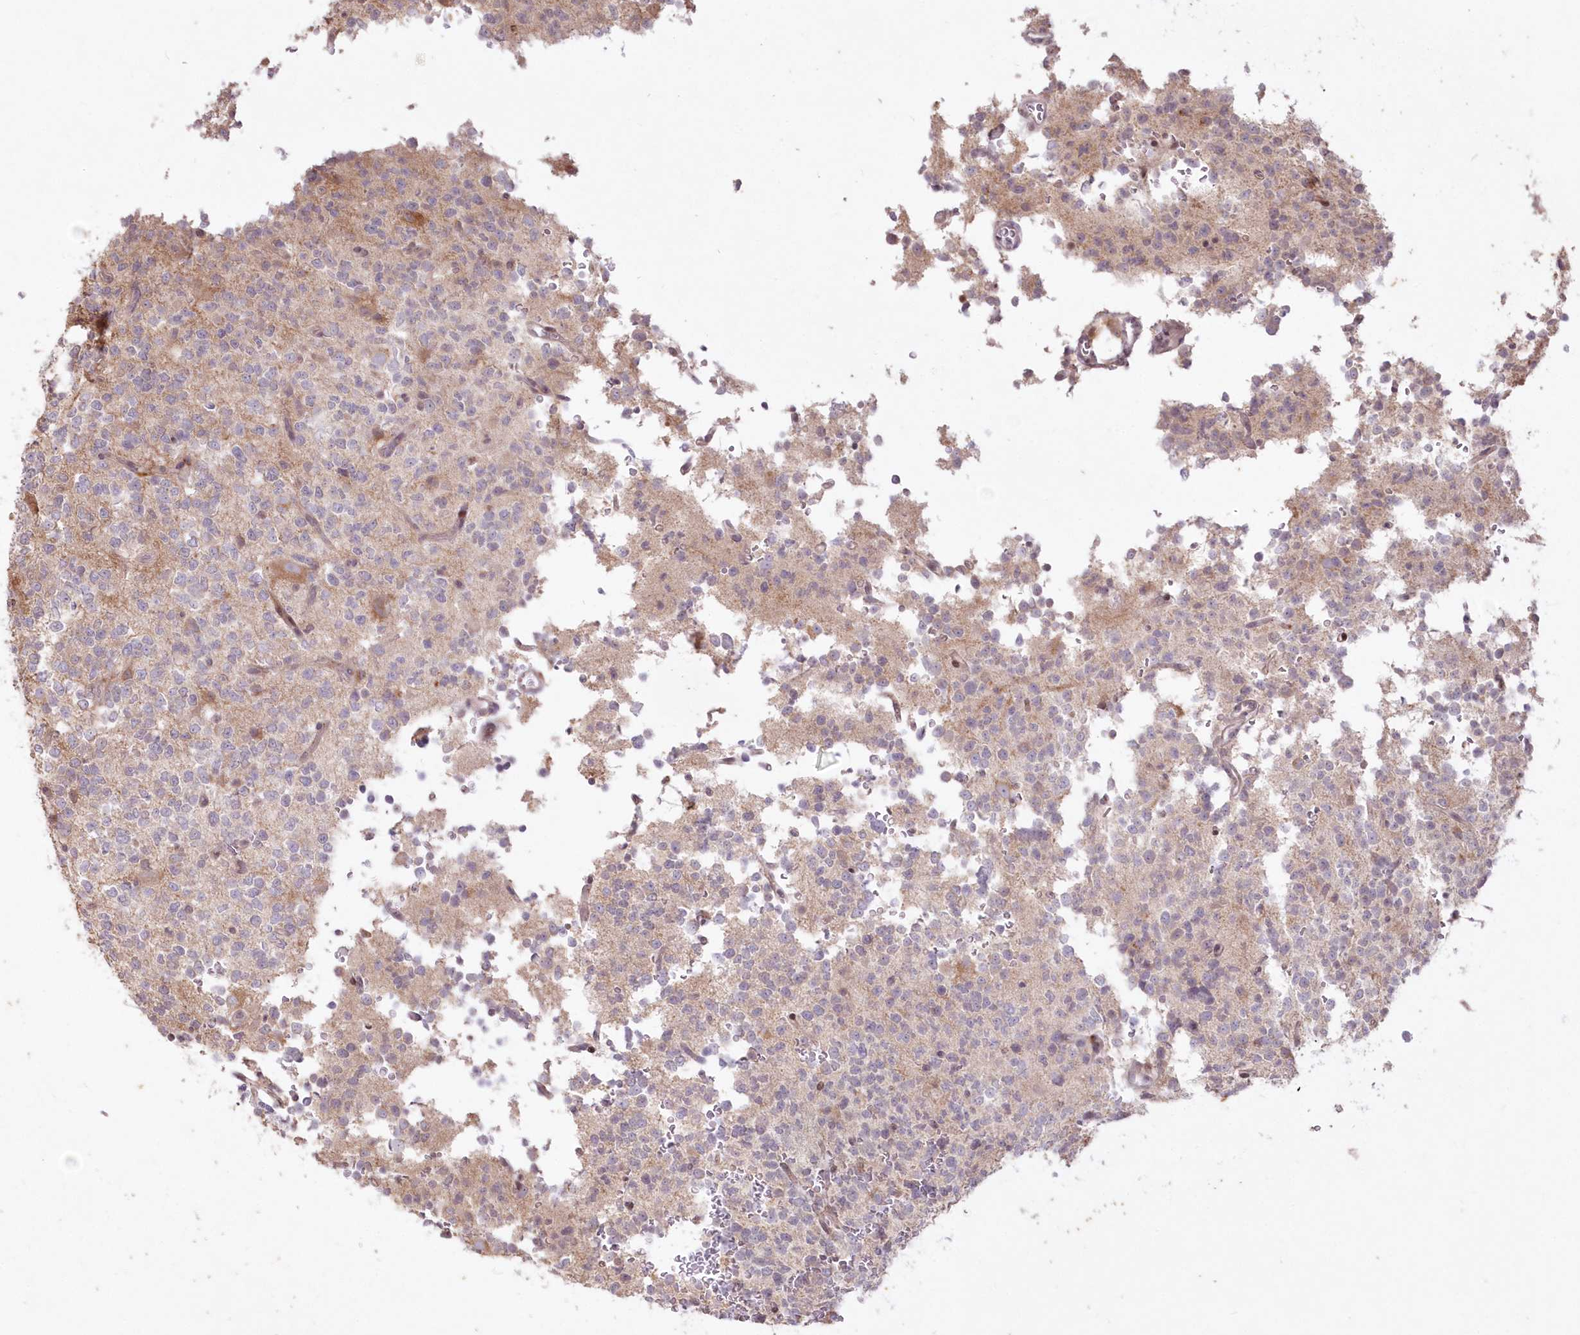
{"staining": {"intensity": "negative", "quantity": "none", "location": "none"}, "tissue": "glioma", "cell_type": "Tumor cells", "image_type": "cancer", "snomed": [{"axis": "morphology", "description": "Glioma, malignant, High grade"}, {"axis": "topography", "description": "Brain"}], "caption": "Tumor cells show no significant protein expression in high-grade glioma (malignant). (IHC, brightfield microscopy, high magnification).", "gene": "MTMR3", "patient": {"sex": "female", "age": 62}}